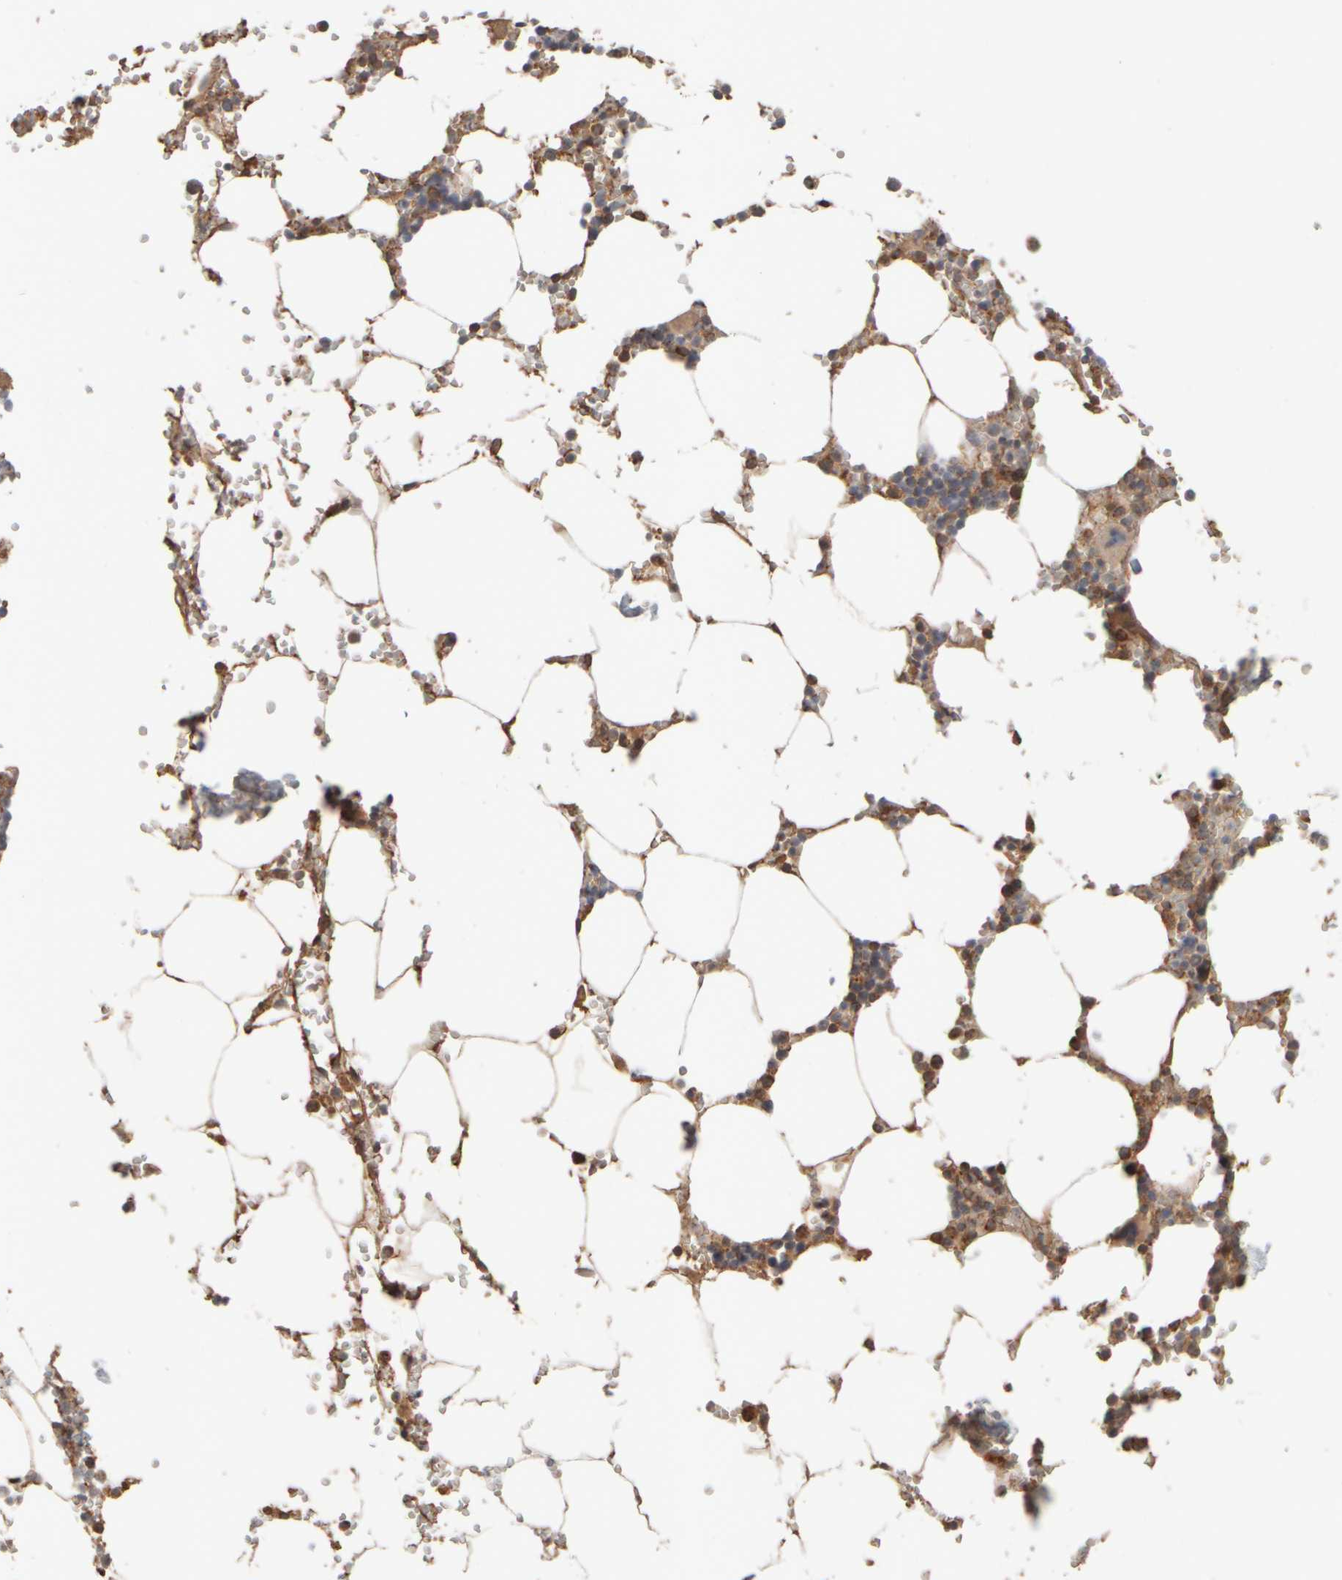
{"staining": {"intensity": "strong", "quantity": "<25%", "location": "cytoplasmic/membranous"}, "tissue": "bone marrow", "cell_type": "Hematopoietic cells", "image_type": "normal", "snomed": [{"axis": "morphology", "description": "Normal tissue, NOS"}, {"axis": "topography", "description": "Bone marrow"}], "caption": "Protein staining exhibits strong cytoplasmic/membranous staining in about <25% of hematopoietic cells in benign bone marrow.", "gene": "EIF2B3", "patient": {"sex": "male", "age": 70}}